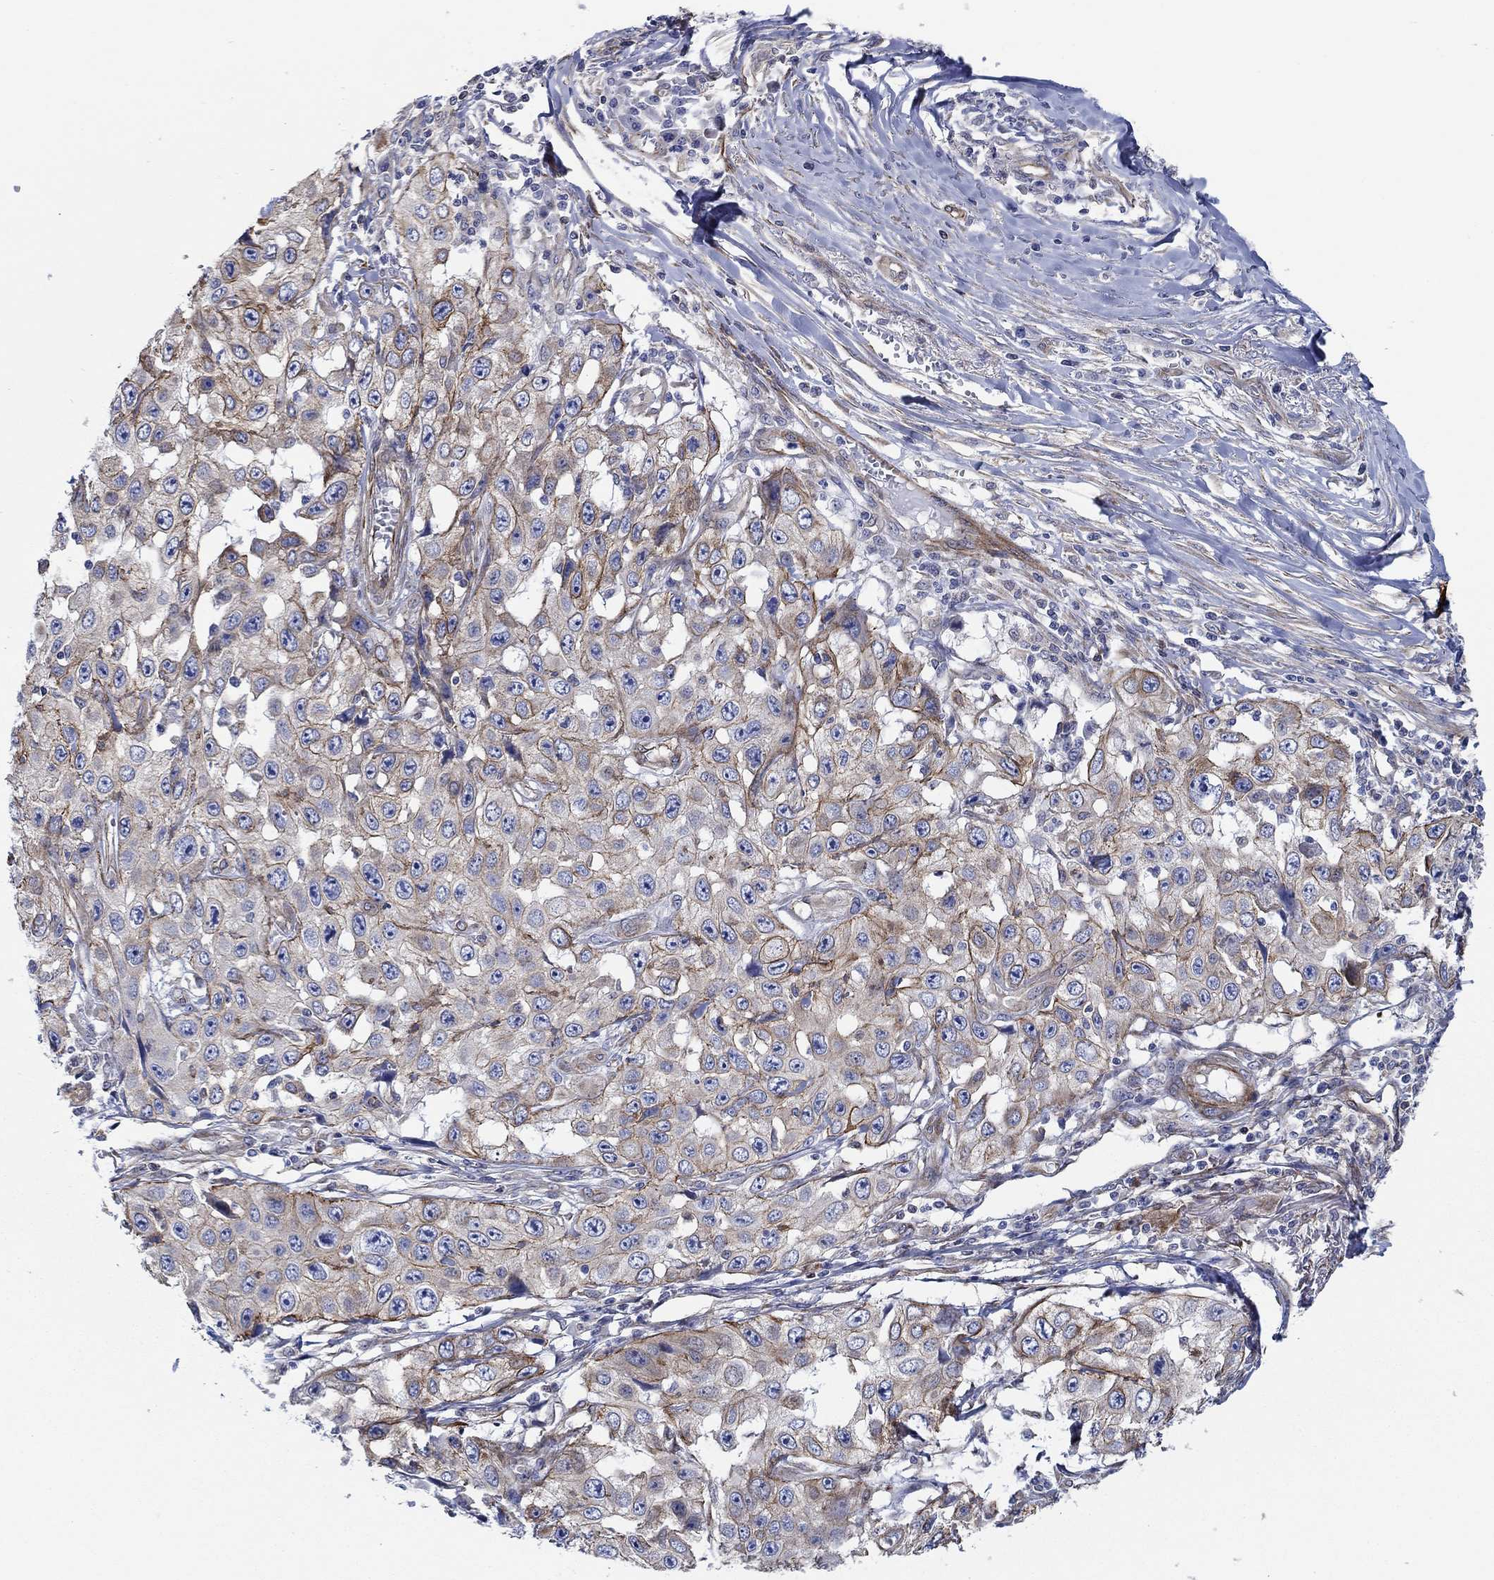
{"staining": {"intensity": "strong", "quantity": "<25%", "location": "cytoplasmic/membranous"}, "tissue": "skin cancer", "cell_type": "Tumor cells", "image_type": "cancer", "snomed": [{"axis": "morphology", "description": "Squamous cell carcinoma, NOS"}, {"axis": "topography", "description": "Skin"}], "caption": "This is an image of IHC staining of skin cancer (squamous cell carcinoma), which shows strong positivity in the cytoplasmic/membranous of tumor cells.", "gene": "FMN1", "patient": {"sex": "male", "age": 82}}